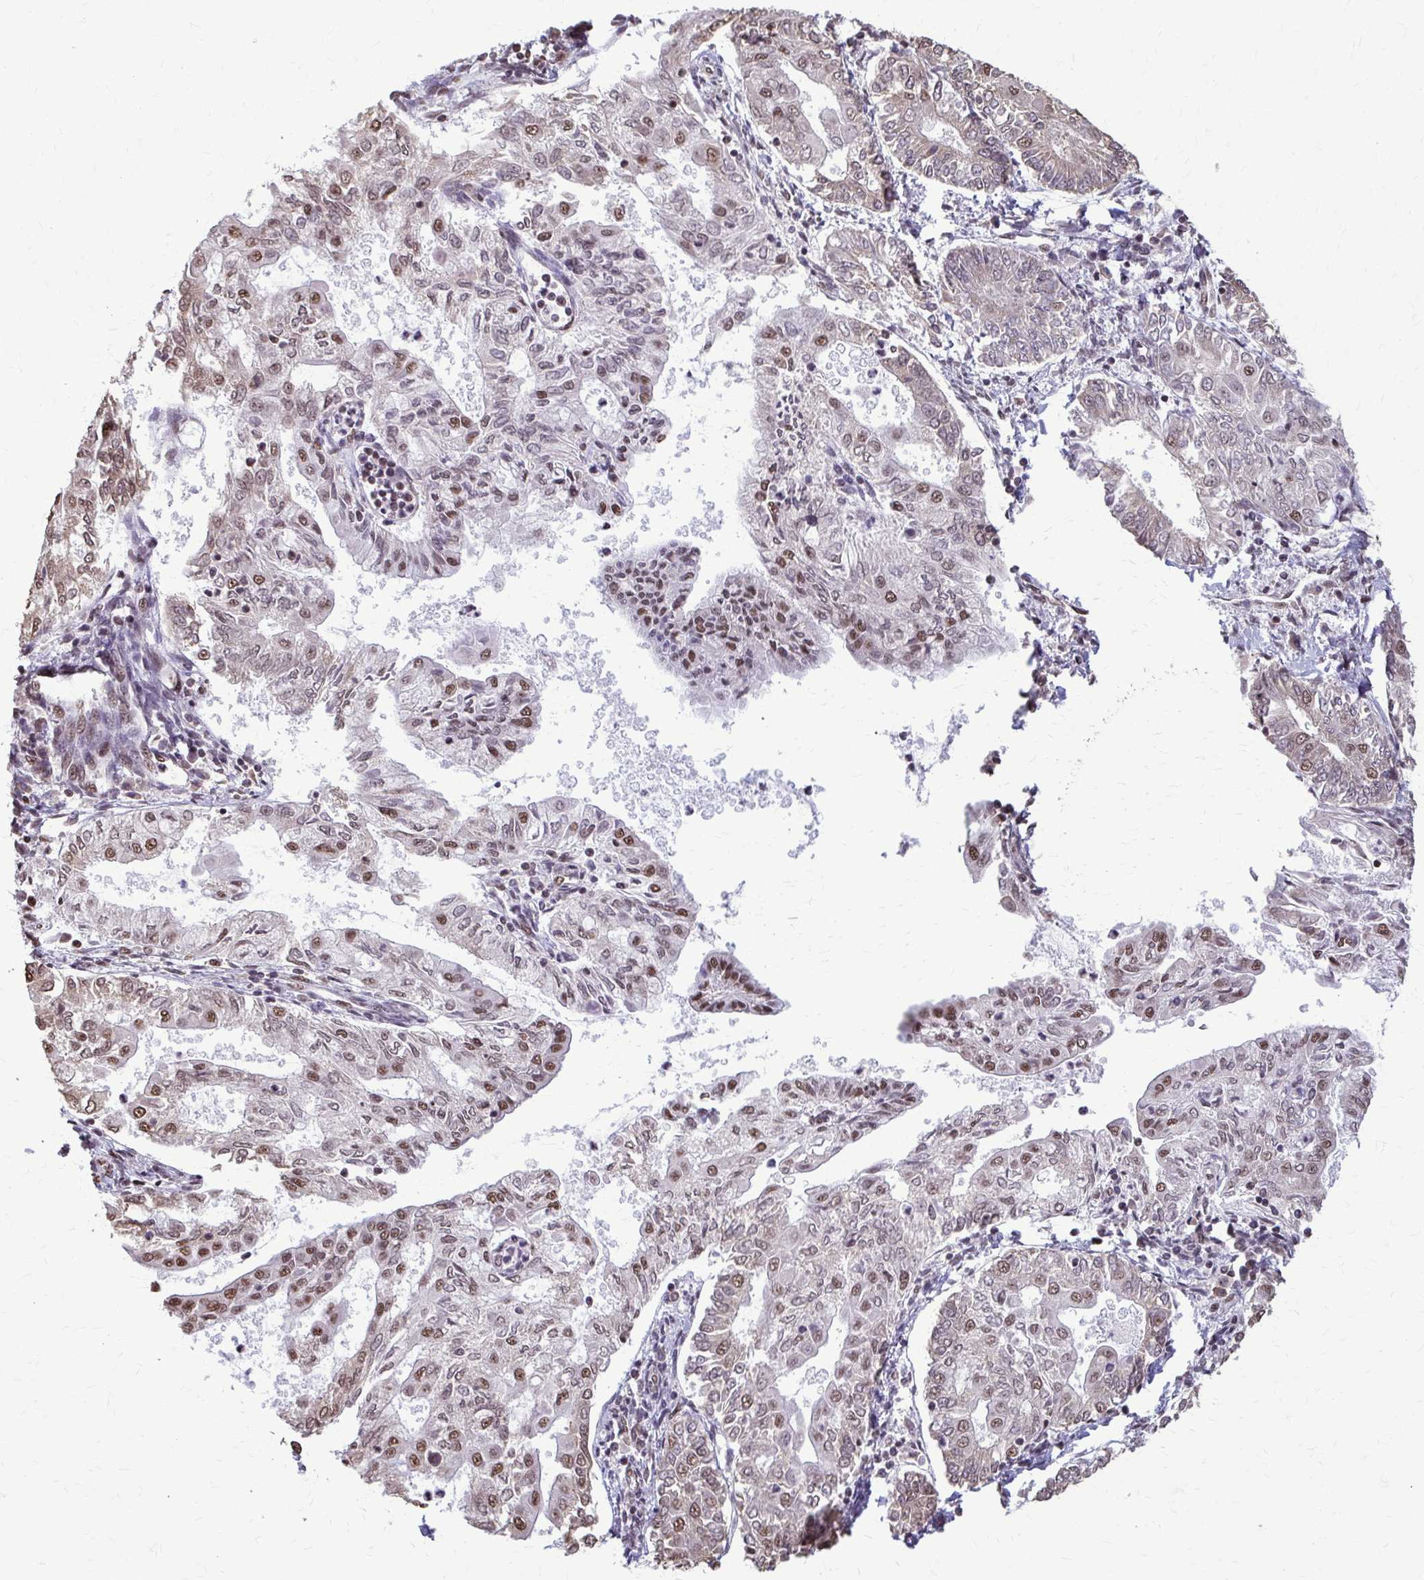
{"staining": {"intensity": "moderate", "quantity": ">75%", "location": "nuclear"}, "tissue": "endometrial cancer", "cell_type": "Tumor cells", "image_type": "cancer", "snomed": [{"axis": "morphology", "description": "Adenocarcinoma, NOS"}, {"axis": "topography", "description": "Endometrium"}], "caption": "Immunohistochemical staining of endometrial cancer reveals moderate nuclear protein staining in approximately >75% of tumor cells.", "gene": "SNRPA", "patient": {"sex": "female", "age": 68}}